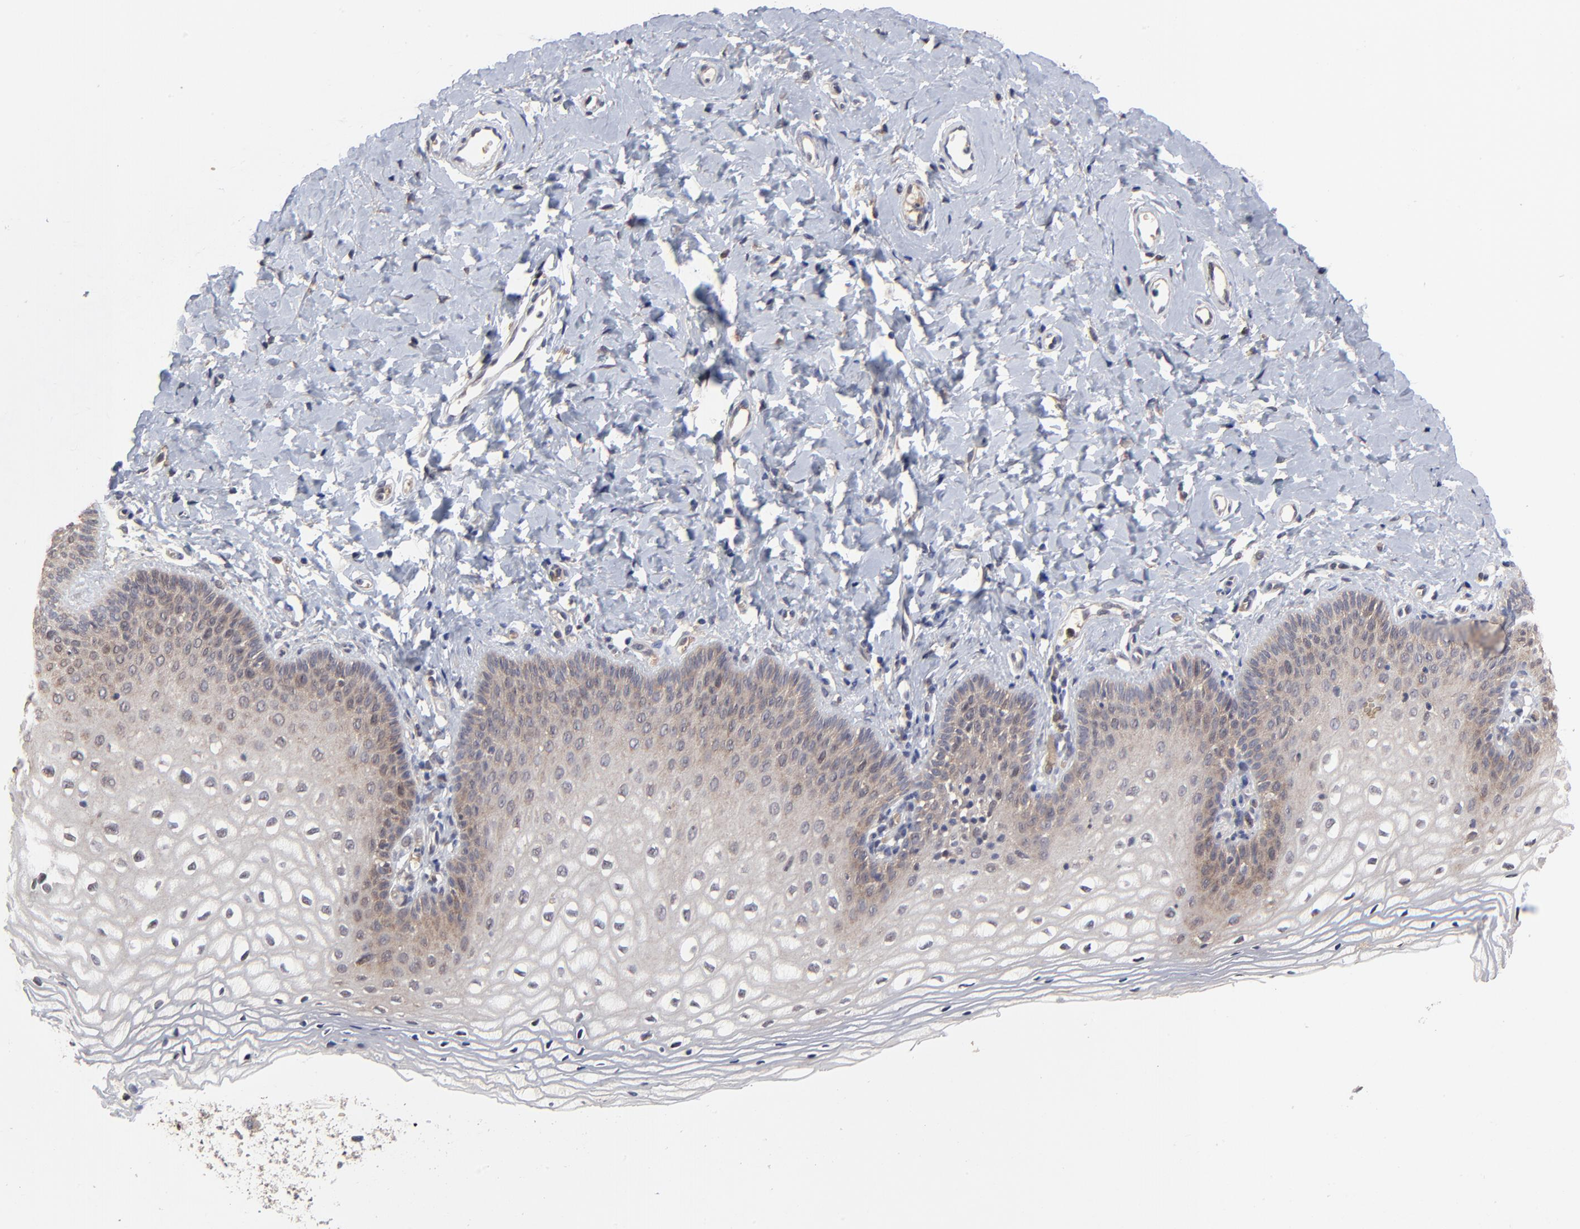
{"staining": {"intensity": "weak", "quantity": "<25%", "location": "cytoplasmic/membranous"}, "tissue": "vagina", "cell_type": "Squamous epithelial cells", "image_type": "normal", "snomed": [{"axis": "morphology", "description": "Normal tissue, NOS"}, {"axis": "topography", "description": "Vagina"}], "caption": "There is no significant expression in squamous epithelial cells of vagina. (DAB immunohistochemistry (IHC), high magnification).", "gene": "FRMD8", "patient": {"sex": "female", "age": 55}}